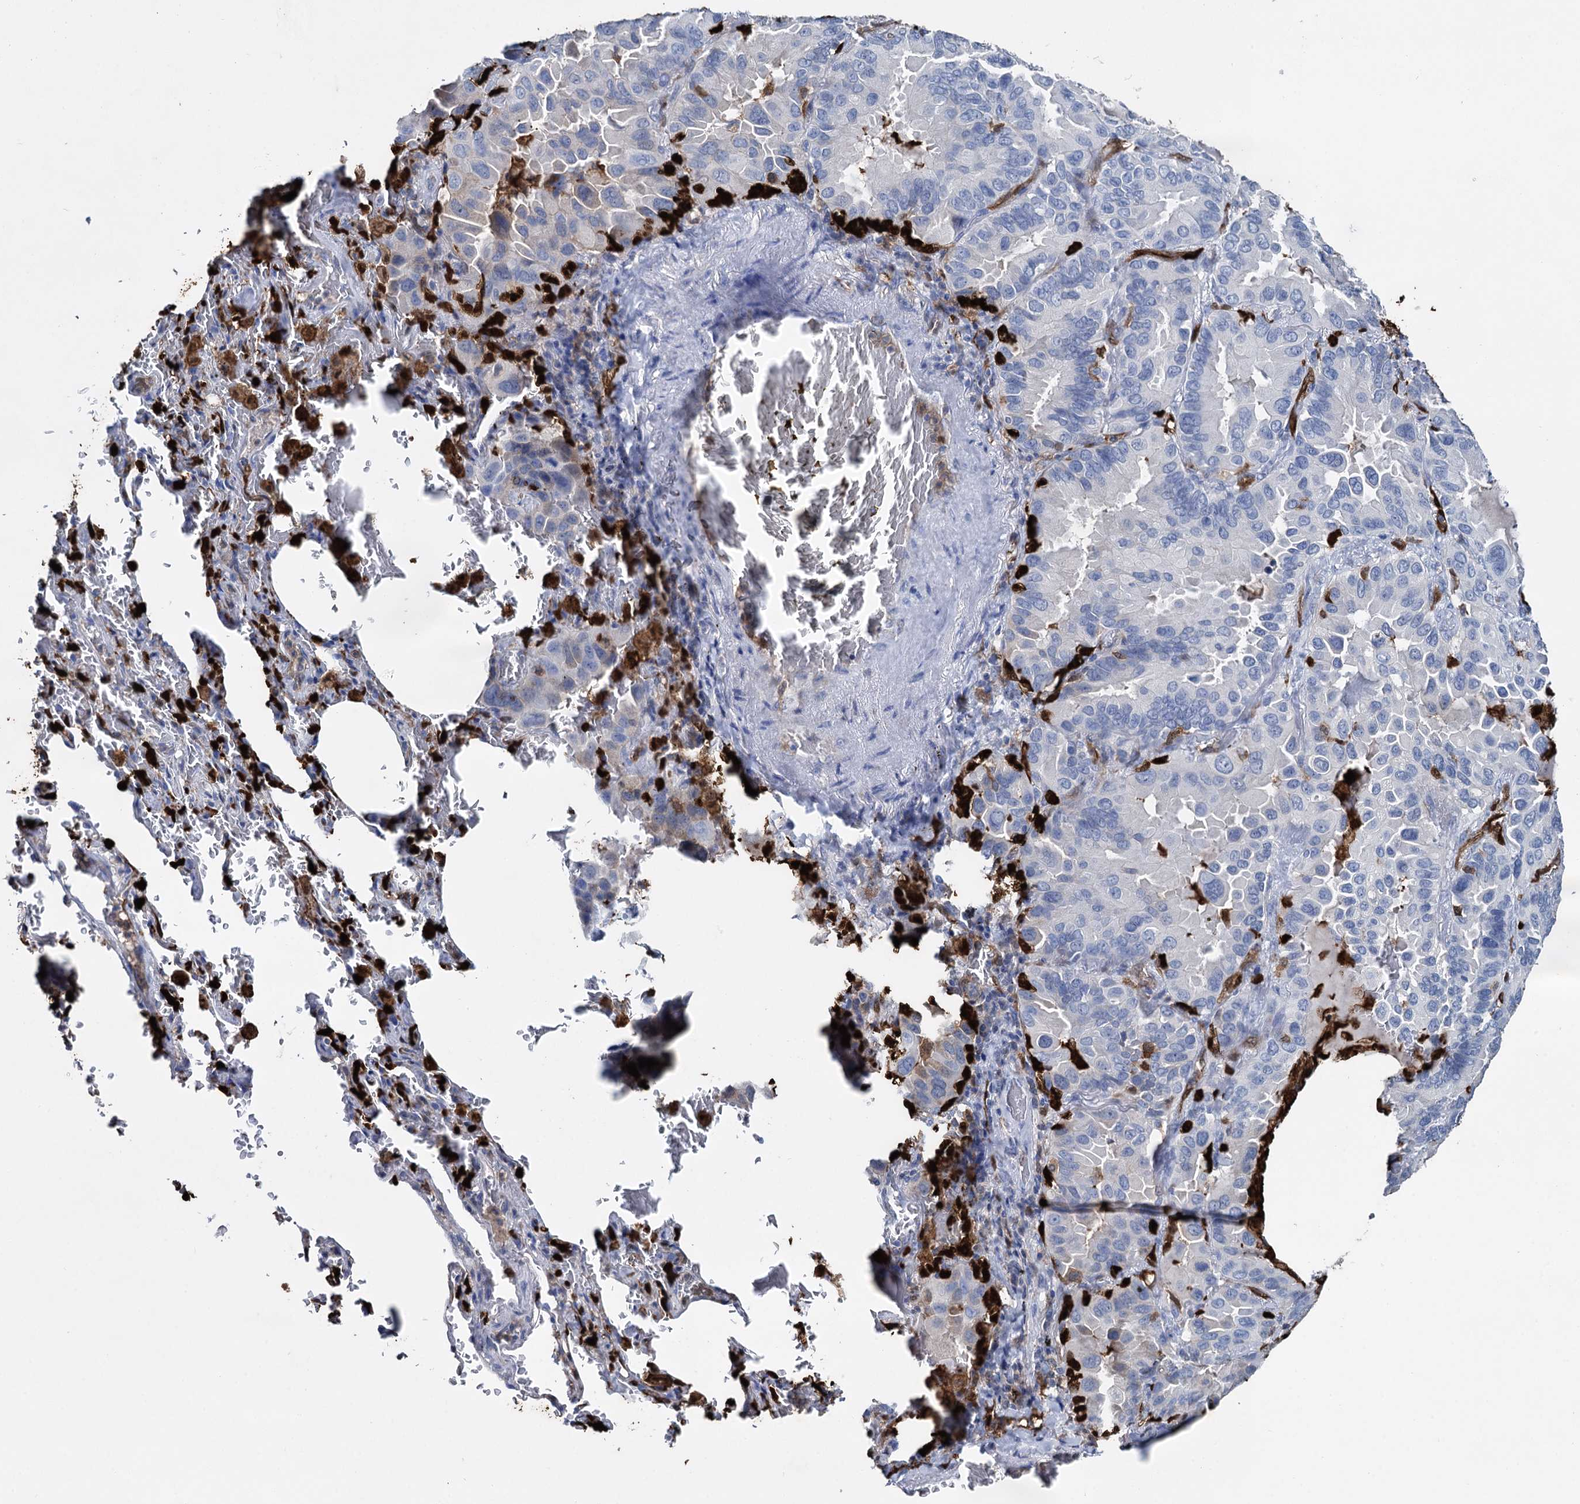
{"staining": {"intensity": "negative", "quantity": "none", "location": "none"}, "tissue": "lung cancer", "cell_type": "Tumor cells", "image_type": "cancer", "snomed": [{"axis": "morphology", "description": "Adenocarcinoma, NOS"}, {"axis": "topography", "description": "Lung"}], "caption": "Immunohistochemical staining of human adenocarcinoma (lung) exhibits no significant staining in tumor cells. The staining is performed using DAB brown chromogen with nuclei counter-stained in using hematoxylin.", "gene": "FABP5", "patient": {"sex": "male", "age": 64}}